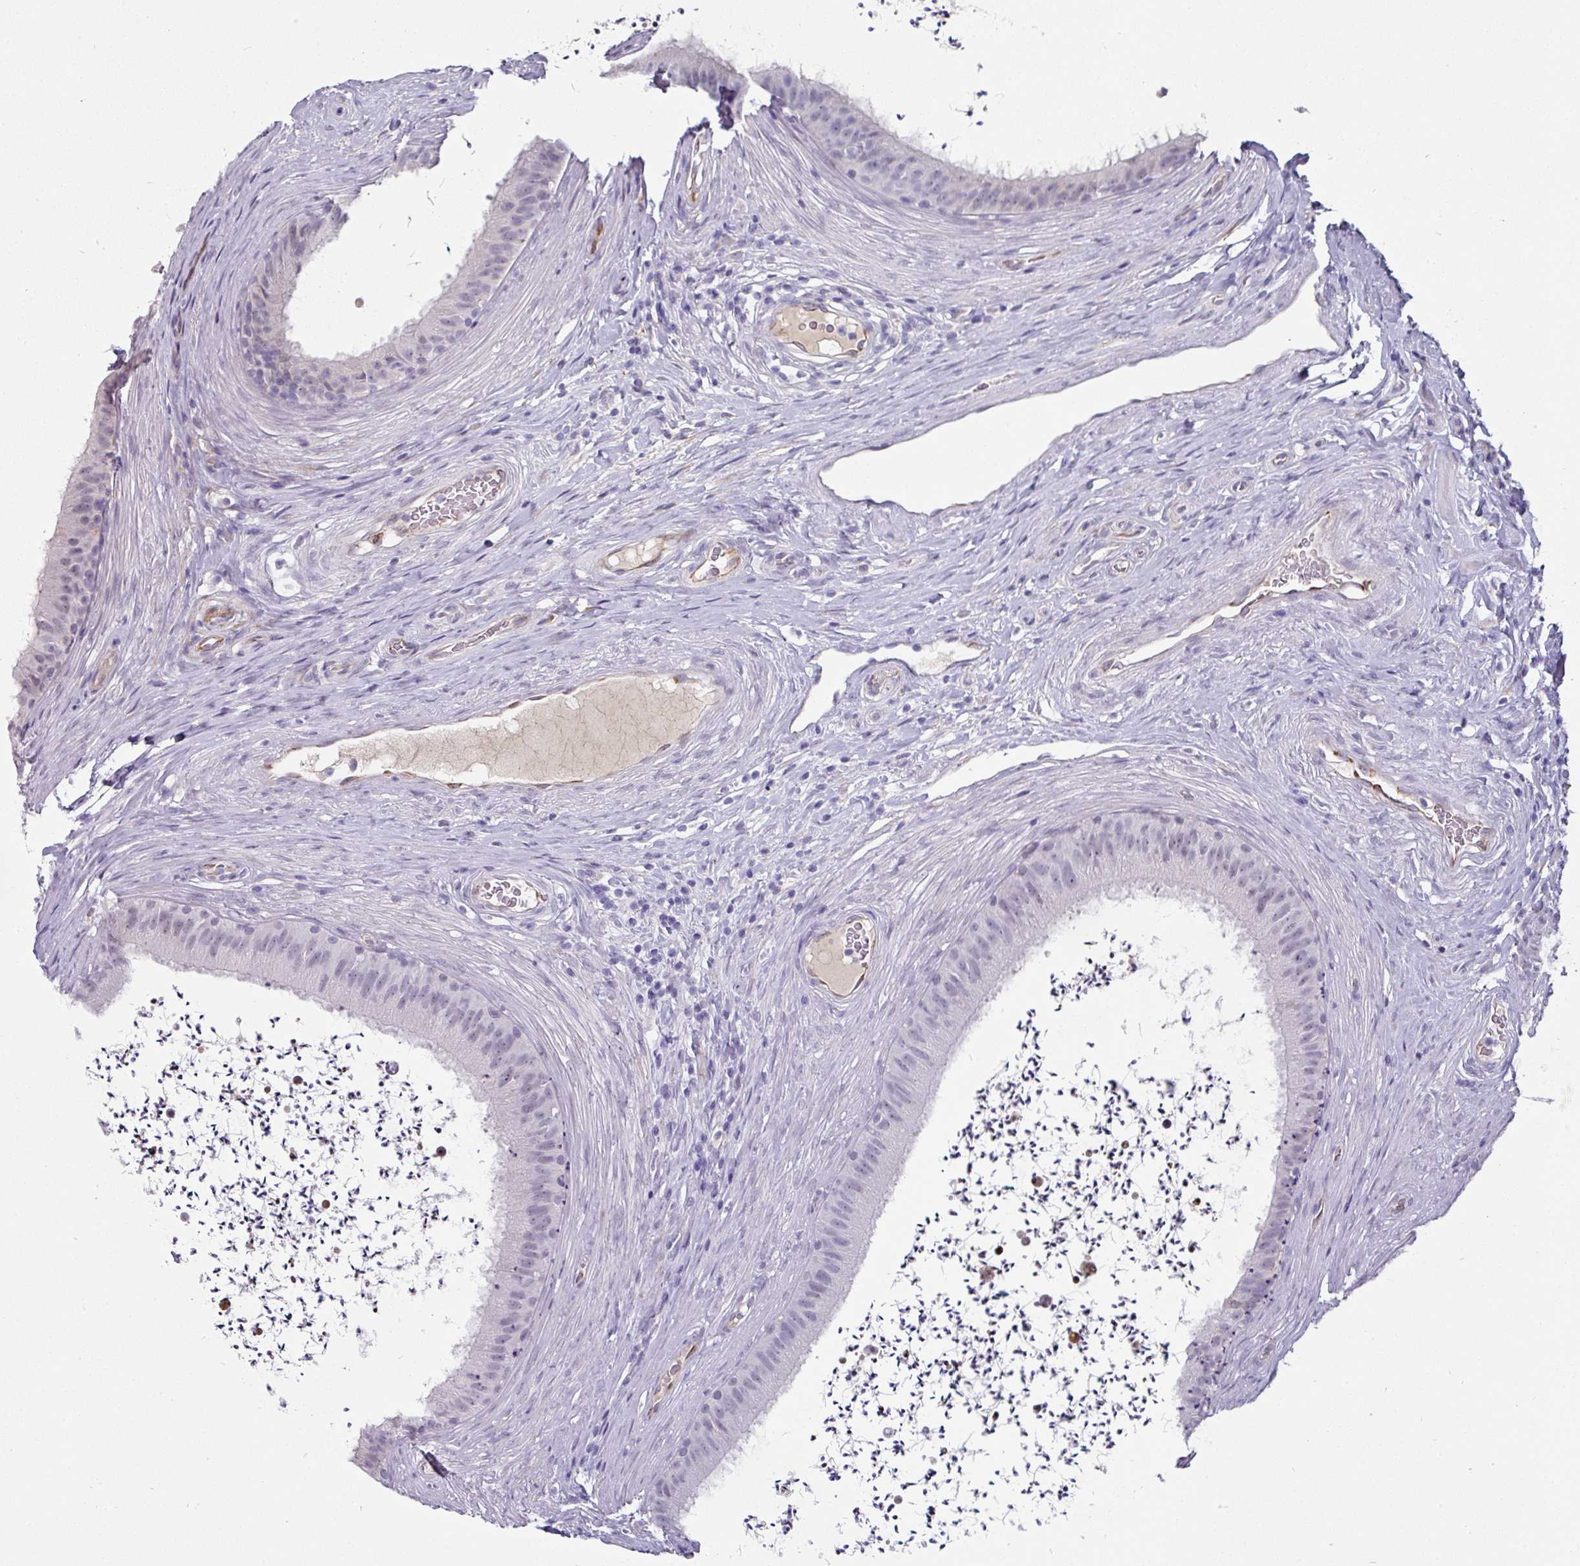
{"staining": {"intensity": "negative", "quantity": "none", "location": "none"}, "tissue": "epididymis", "cell_type": "Glandular cells", "image_type": "normal", "snomed": [{"axis": "morphology", "description": "Normal tissue, NOS"}, {"axis": "topography", "description": "Testis"}, {"axis": "topography", "description": "Epididymis"}], "caption": "Immunohistochemistry of unremarkable human epididymis shows no positivity in glandular cells. (DAB IHC visualized using brightfield microscopy, high magnification).", "gene": "EYA3", "patient": {"sex": "male", "age": 41}}